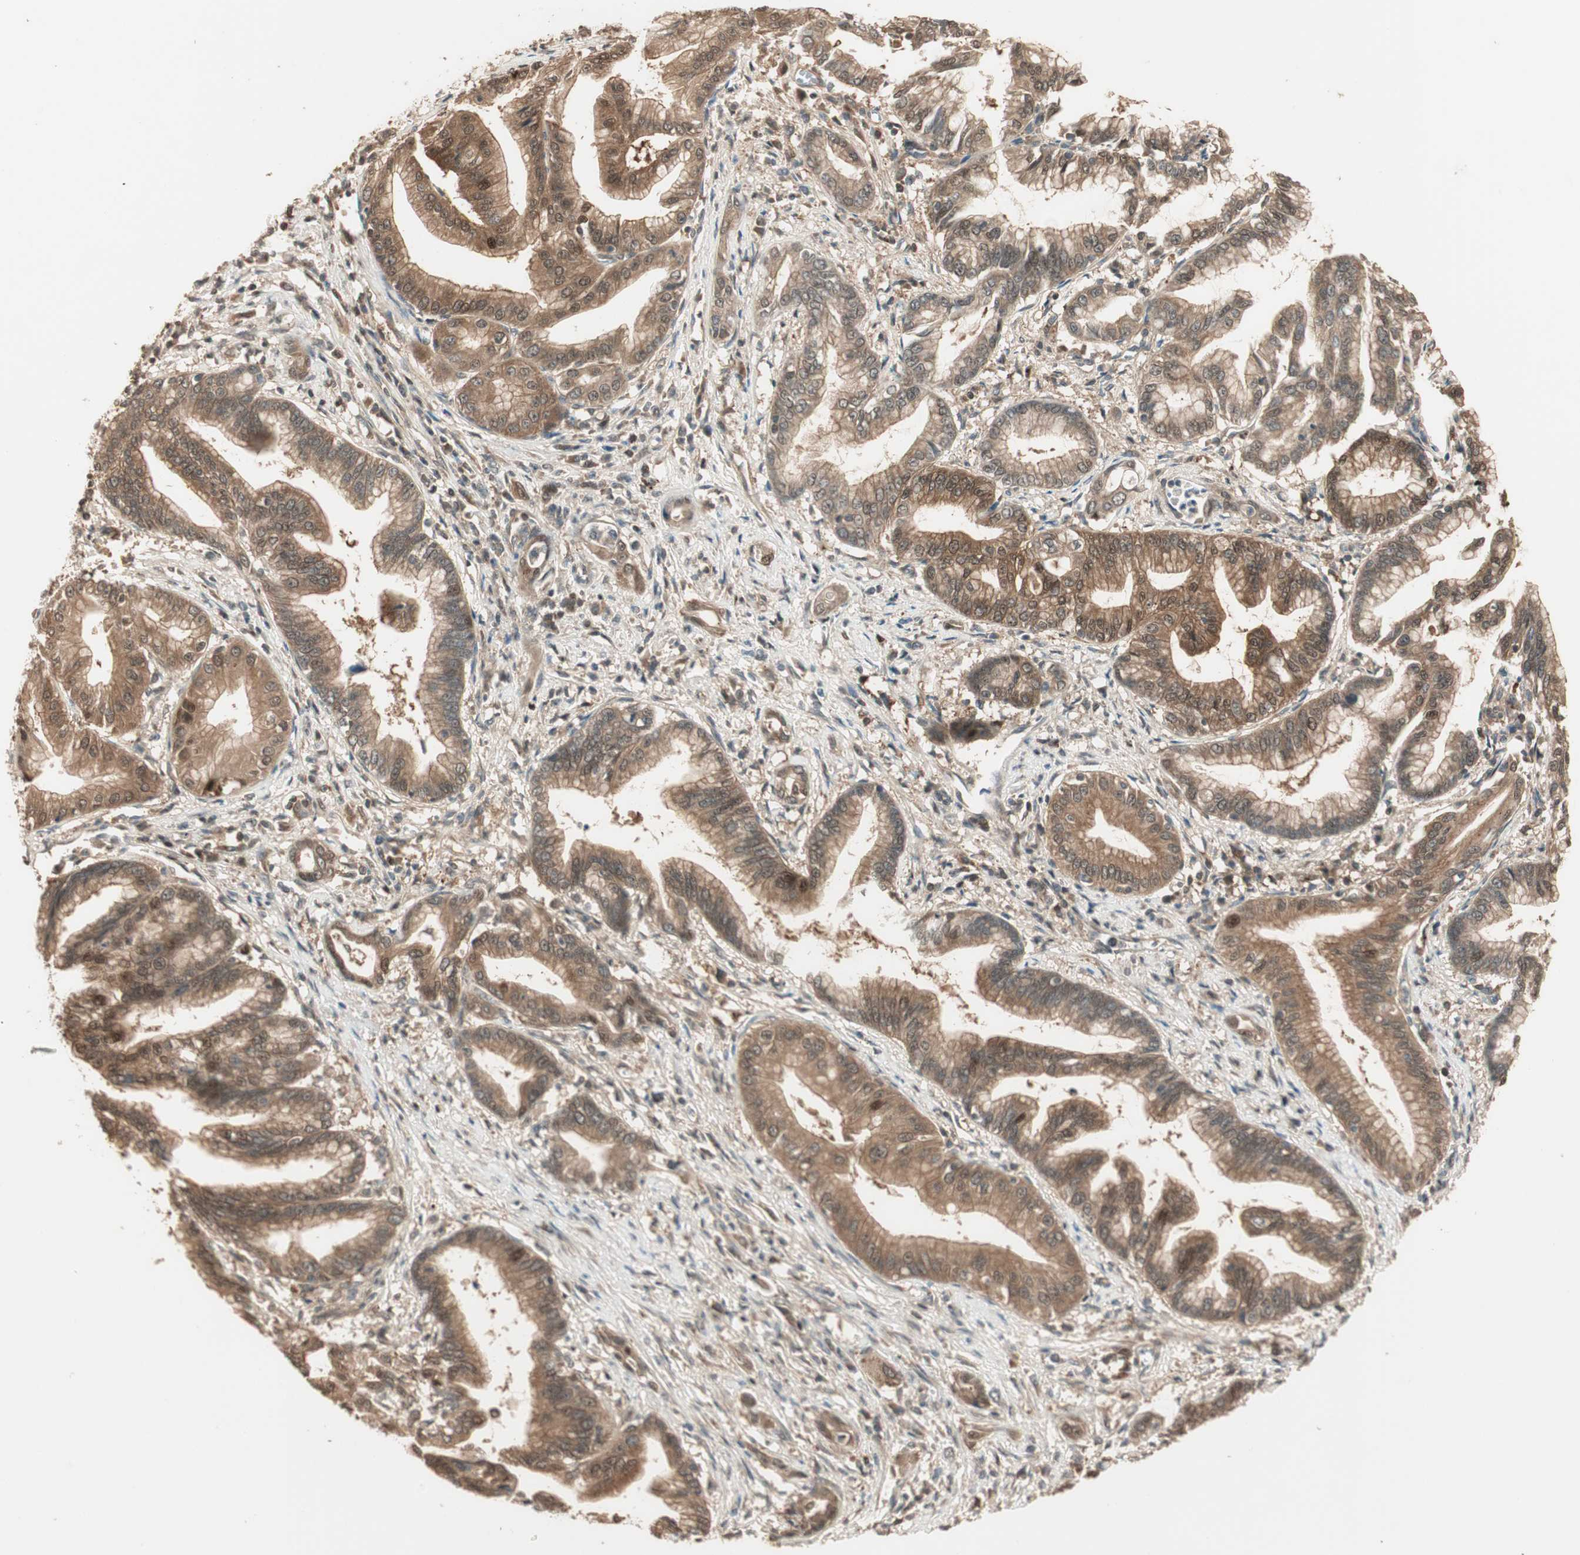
{"staining": {"intensity": "moderate", "quantity": ">75%", "location": "cytoplasmic/membranous,nuclear"}, "tissue": "pancreatic cancer", "cell_type": "Tumor cells", "image_type": "cancer", "snomed": [{"axis": "morphology", "description": "Adenocarcinoma, NOS"}, {"axis": "topography", "description": "Pancreas"}], "caption": "Brown immunohistochemical staining in adenocarcinoma (pancreatic) reveals moderate cytoplasmic/membranous and nuclear staining in approximately >75% of tumor cells. (Stains: DAB (3,3'-diaminobenzidine) in brown, nuclei in blue, Microscopy: brightfield microscopy at high magnification).", "gene": "CNOT4", "patient": {"sex": "female", "age": 64}}